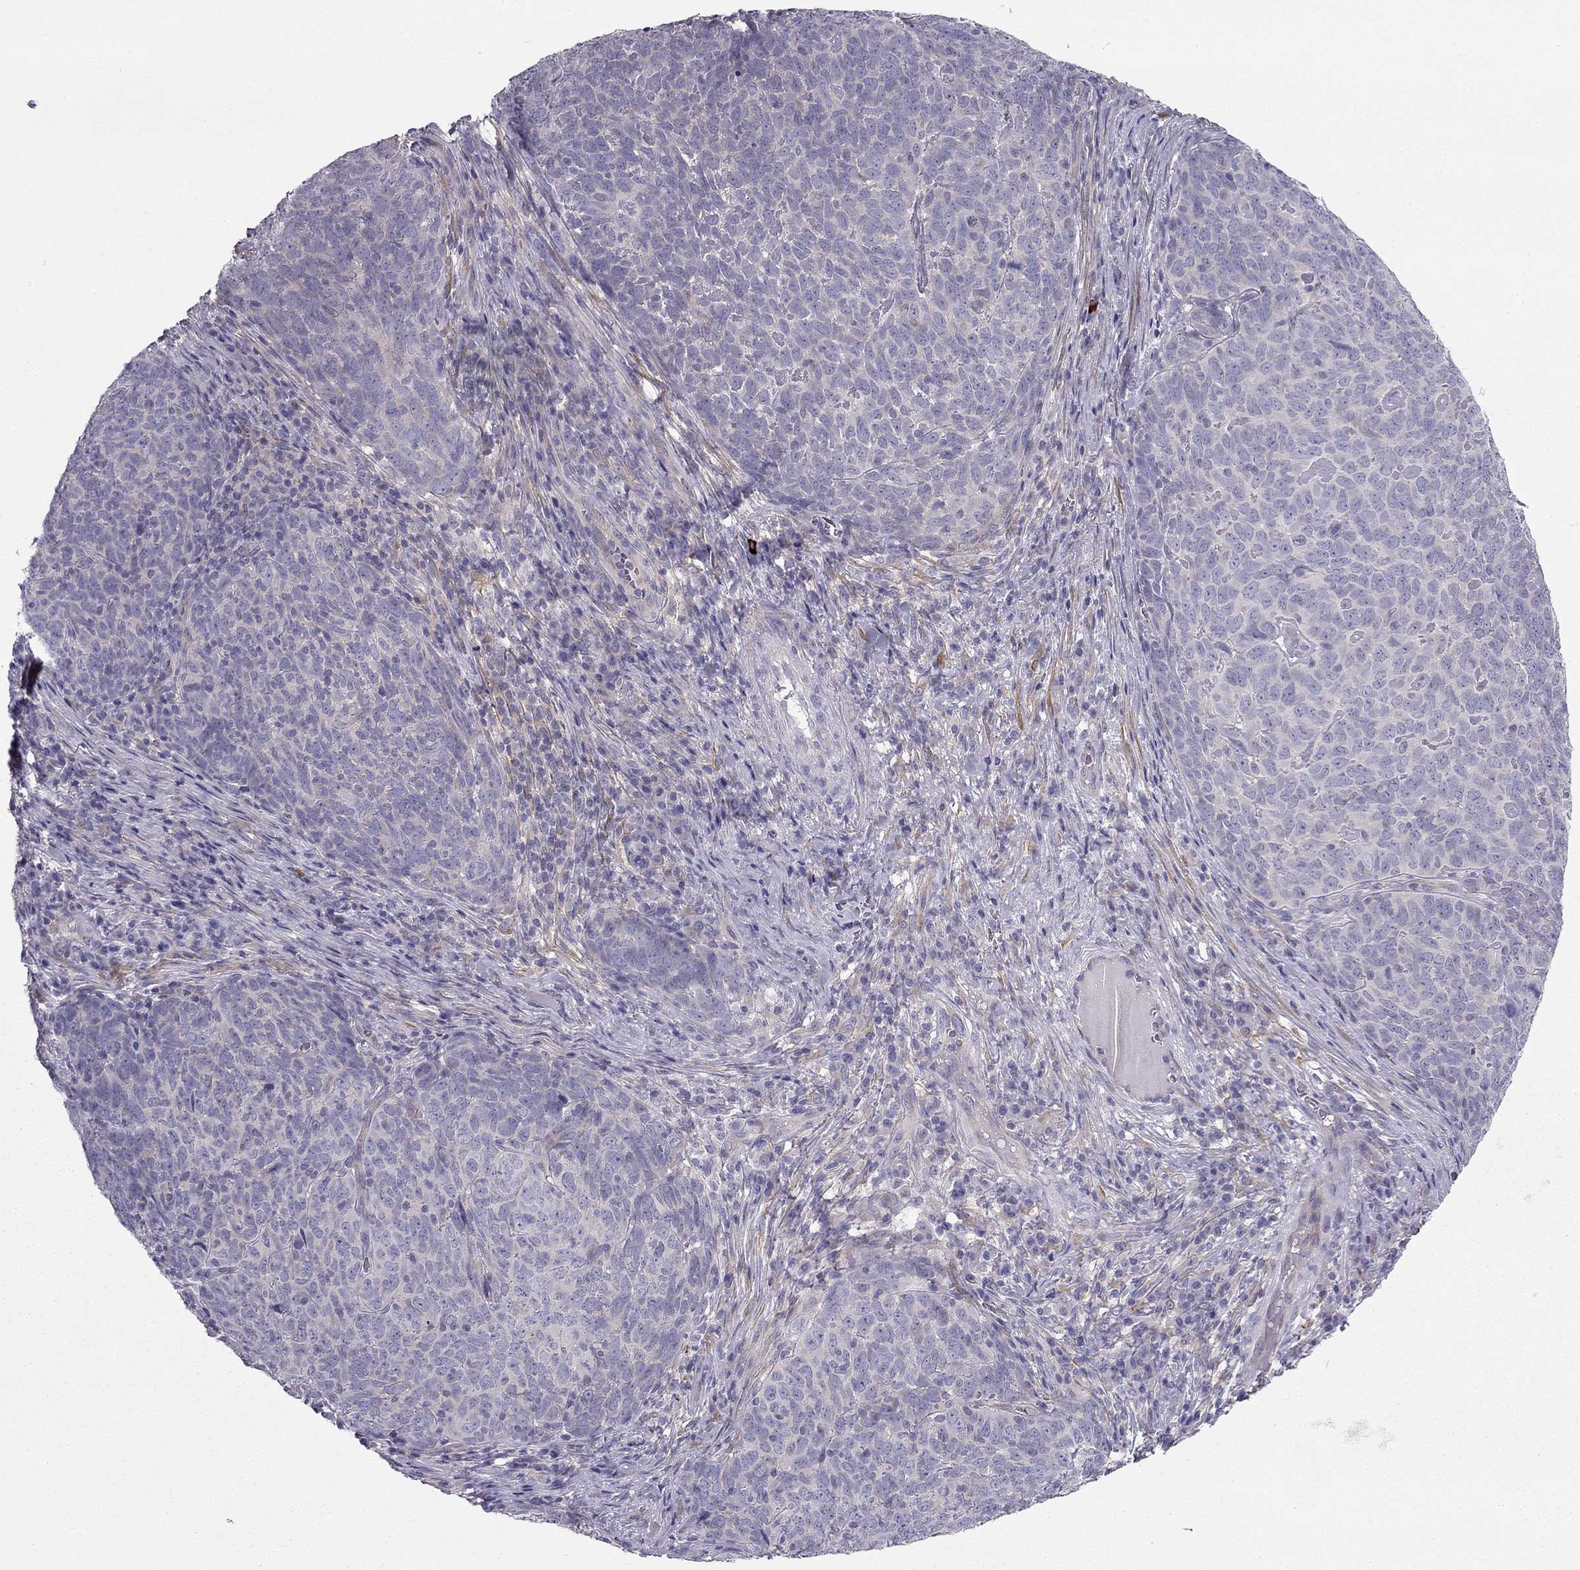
{"staining": {"intensity": "negative", "quantity": "none", "location": "none"}, "tissue": "skin cancer", "cell_type": "Tumor cells", "image_type": "cancer", "snomed": [{"axis": "morphology", "description": "Squamous cell carcinoma, NOS"}, {"axis": "topography", "description": "Skin"}, {"axis": "topography", "description": "Anal"}], "caption": "IHC of human skin cancer shows no expression in tumor cells.", "gene": "SYT5", "patient": {"sex": "female", "age": 51}}